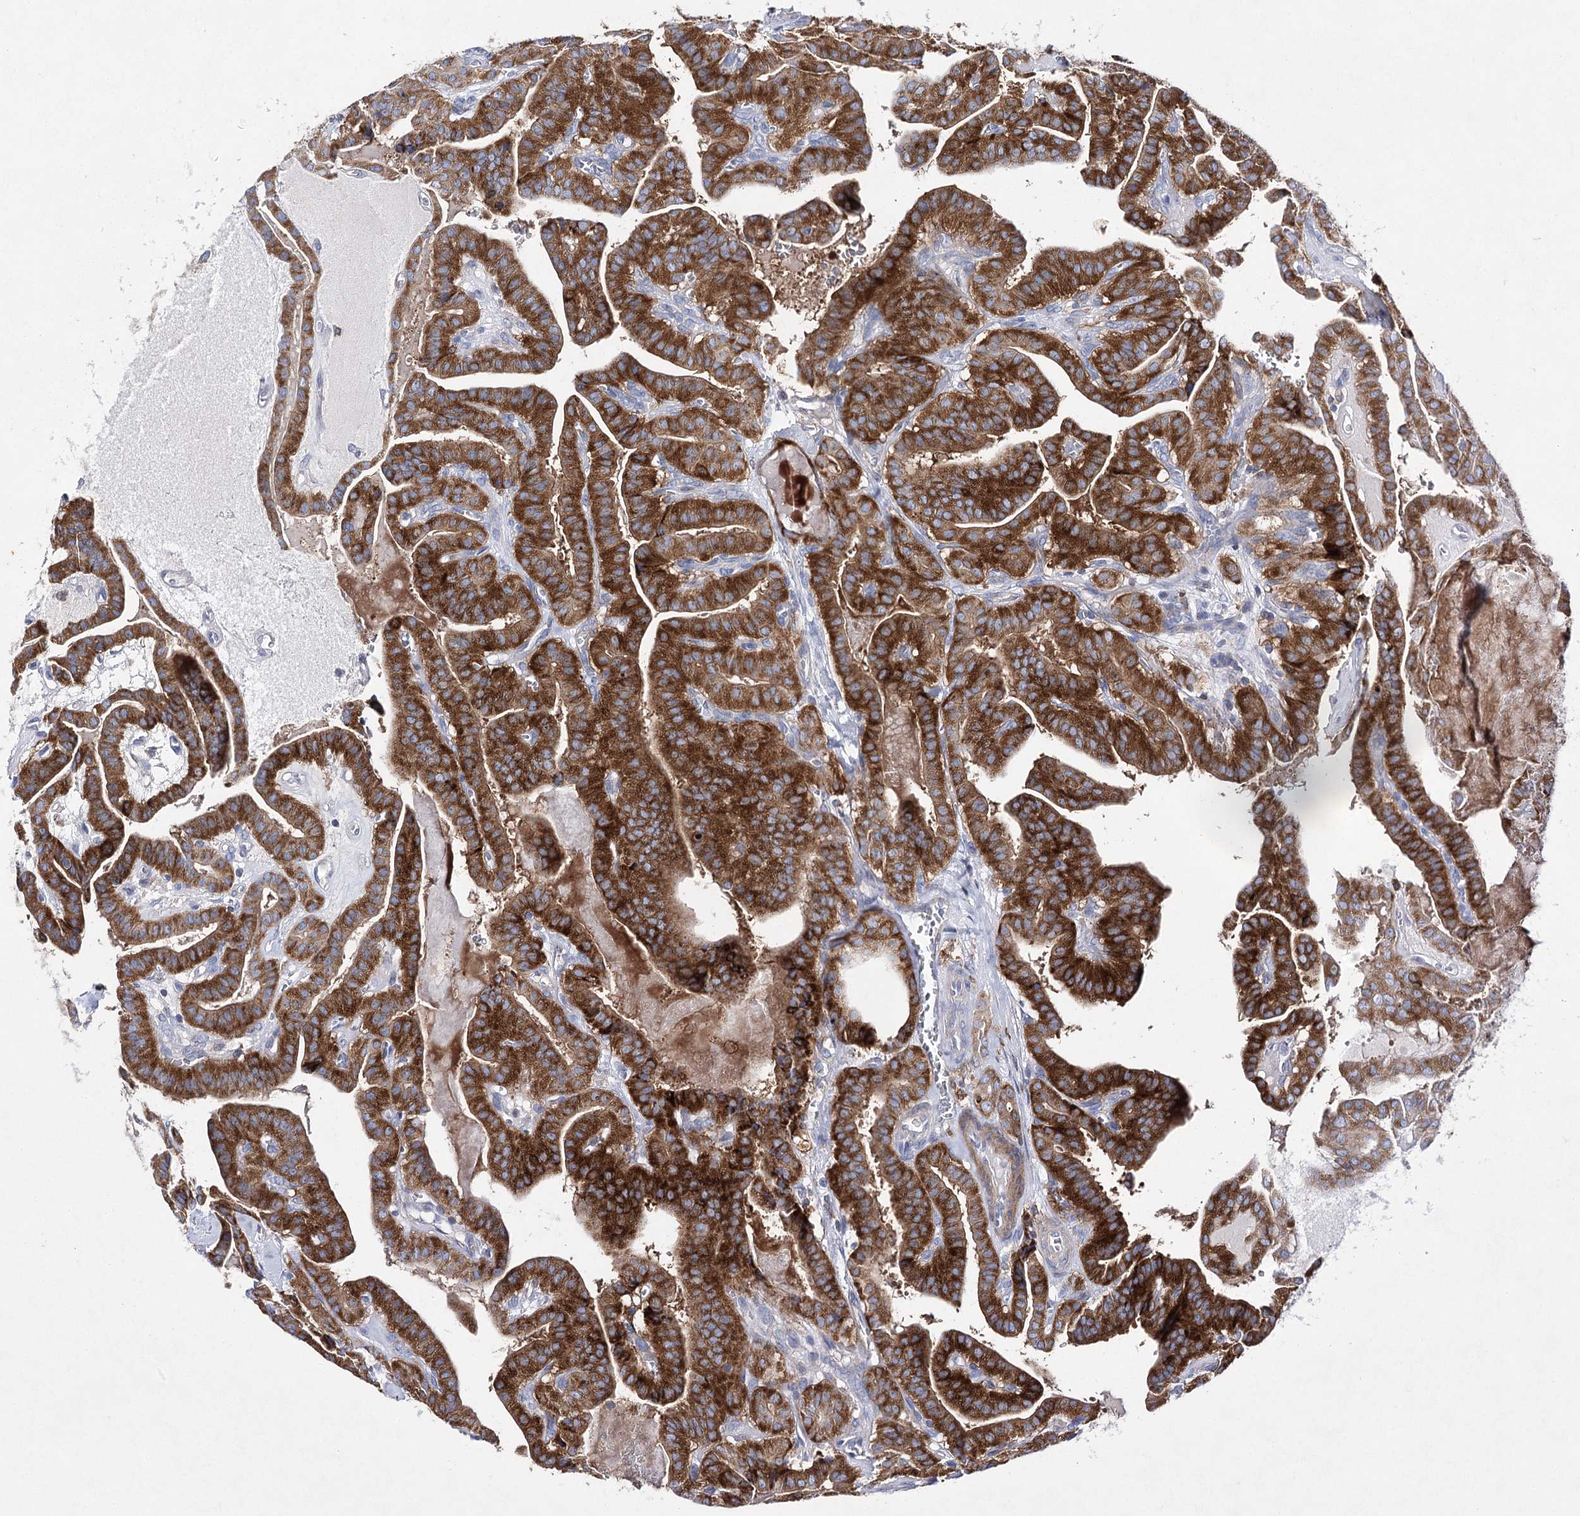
{"staining": {"intensity": "strong", "quantity": ">75%", "location": "cytoplasmic/membranous"}, "tissue": "thyroid cancer", "cell_type": "Tumor cells", "image_type": "cancer", "snomed": [{"axis": "morphology", "description": "Papillary adenocarcinoma, NOS"}, {"axis": "topography", "description": "Thyroid gland"}], "caption": "Immunohistochemical staining of papillary adenocarcinoma (thyroid) reveals high levels of strong cytoplasmic/membranous protein positivity in approximately >75% of tumor cells.", "gene": "COX15", "patient": {"sex": "male", "age": 52}}